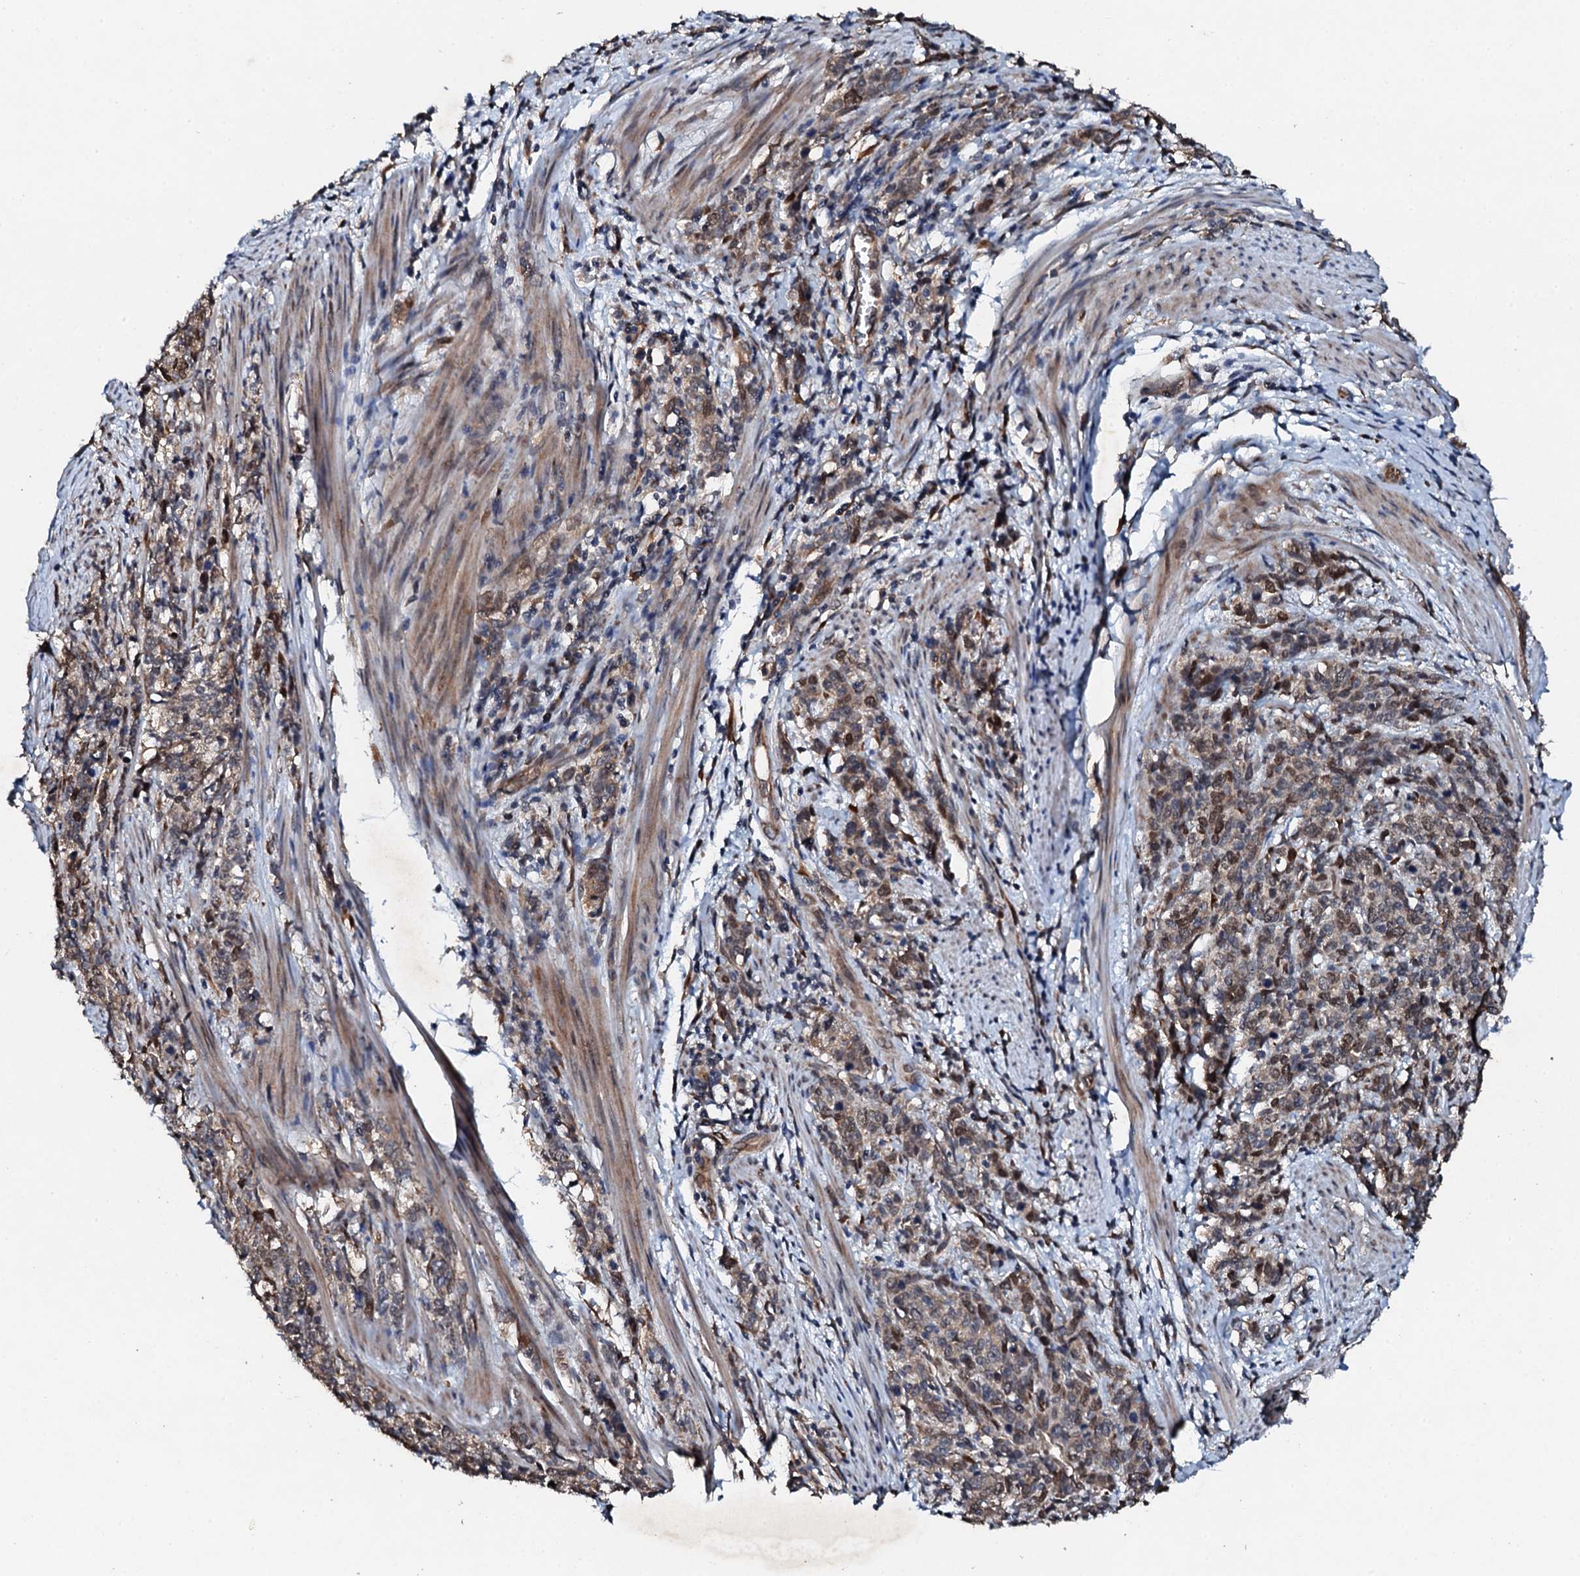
{"staining": {"intensity": "moderate", "quantity": ">75%", "location": "cytoplasmic/membranous,nuclear"}, "tissue": "cervical cancer", "cell_type": "Tumor cells", "image_type": "cancer", "snomed": [{"axis": "morphology", "description": "Squamous cell carcinoma, NOS"}, {"axis": "topography", "description": "Cervix"}], "caption": "Protein staining reveals moderate cytoplasmic/membranous and nuclear expression in approximately >75% of tumor cells in cervical squamous cell carcinoma. The staining is performed using DAB brown chromogen to label protein expression. The nuclei are counter-stained blue using hematoxylin.", "gene": "ADAMTS10", "patient": {"sex": "female", "age": 60}}